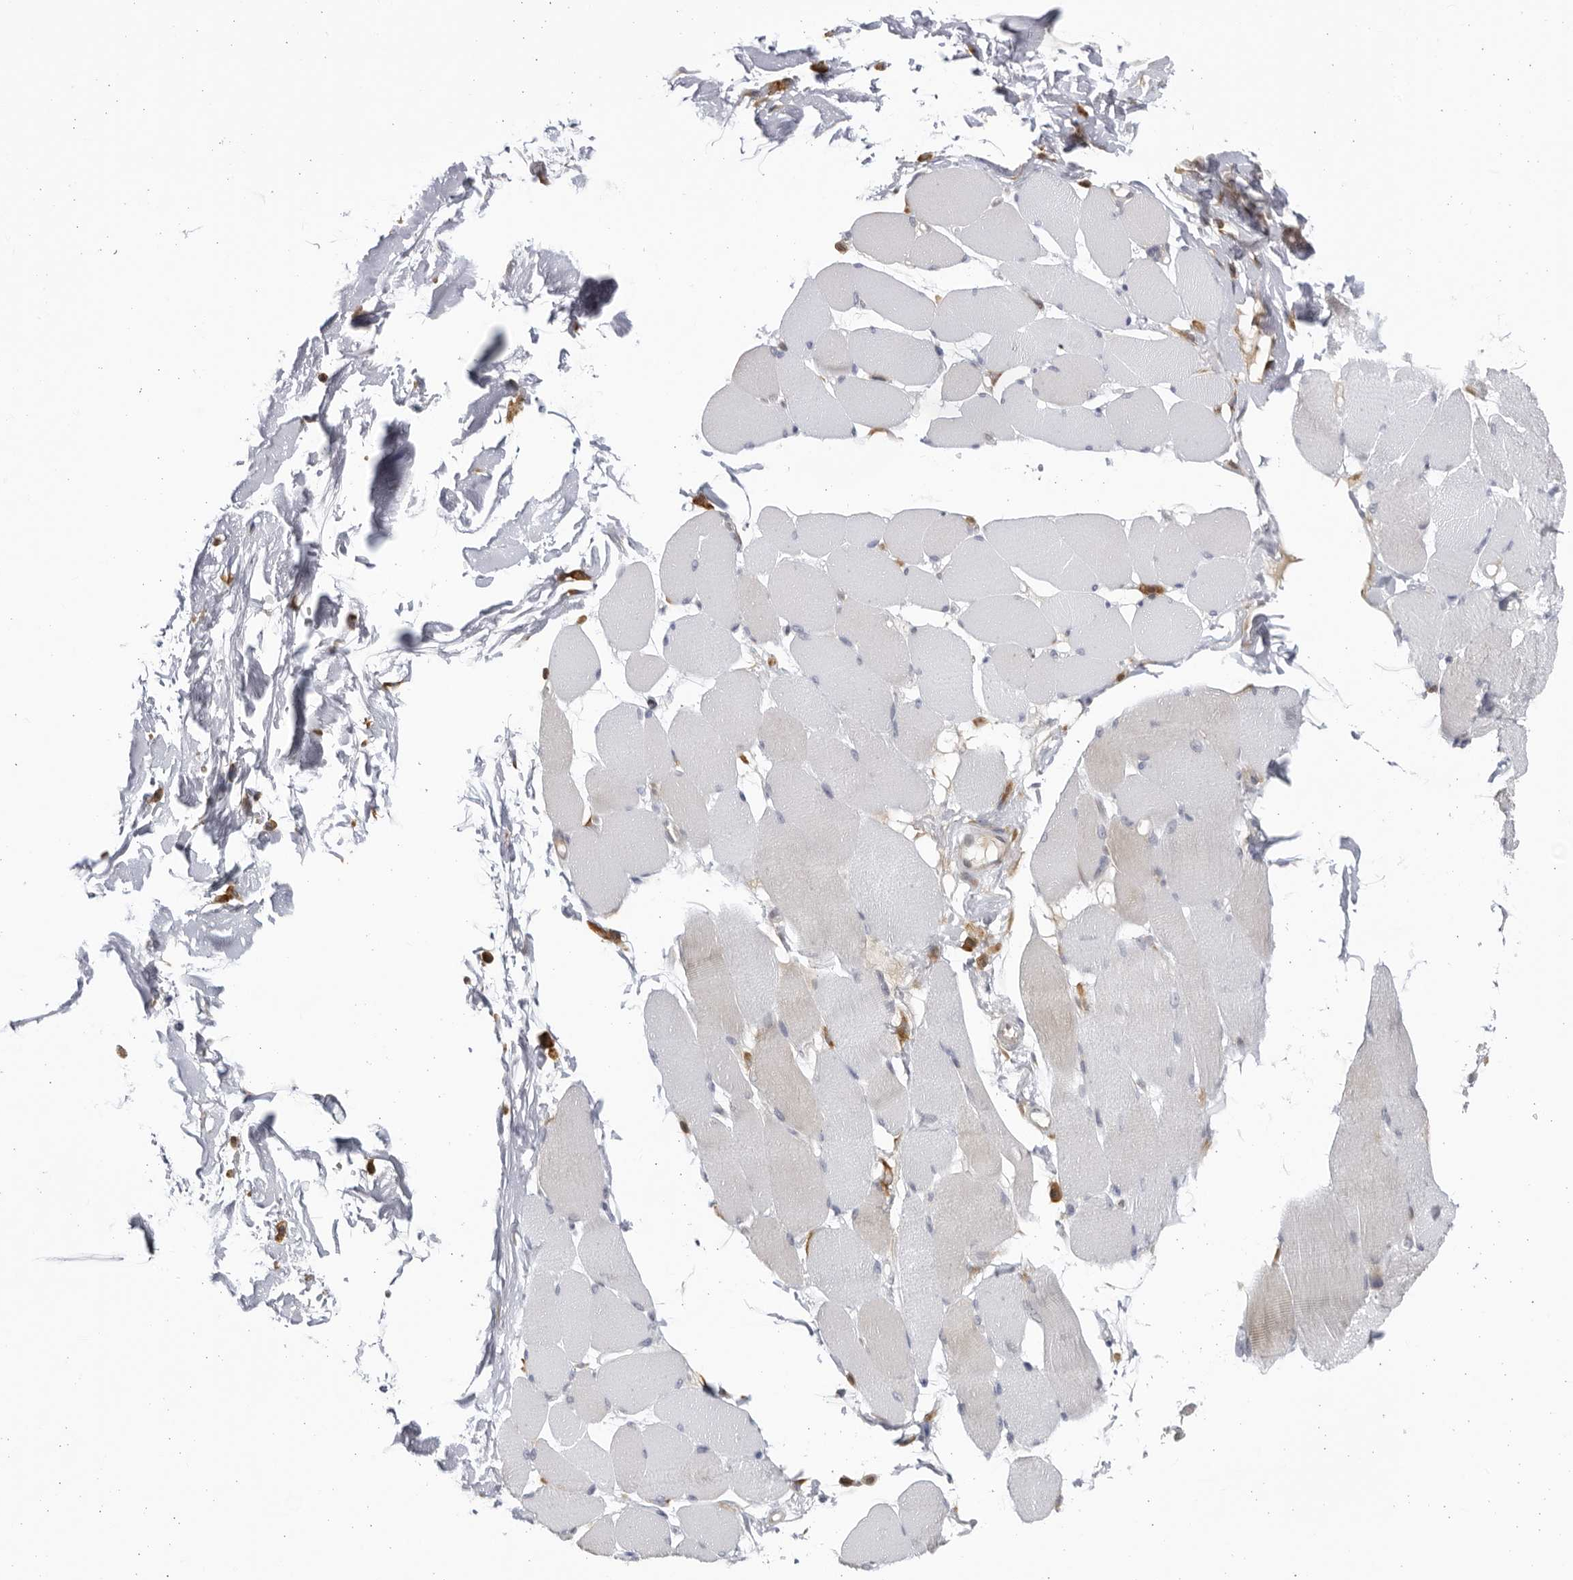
{"staining": {"intensity": "weak", "quantity": "<25%", "location": "cytoplasmic/membranous"}, "tissue": "skeletal muscle", "cell_type": "Myocytes", "image_type": "normal", "snomed": [{"axis": "morphology", "description": "Normal tissue, NOS"}, {"axis": "topography", "description": "Skin"}, {"axis": "topography", "description": "Skeletal muscle"}], "caption": "Immunohistochemical staining of normal human skeletal muscle shows no significant expression in myocytes.", "gene": "BMP2K", "patient": {"sex": "male", "age": 83}}